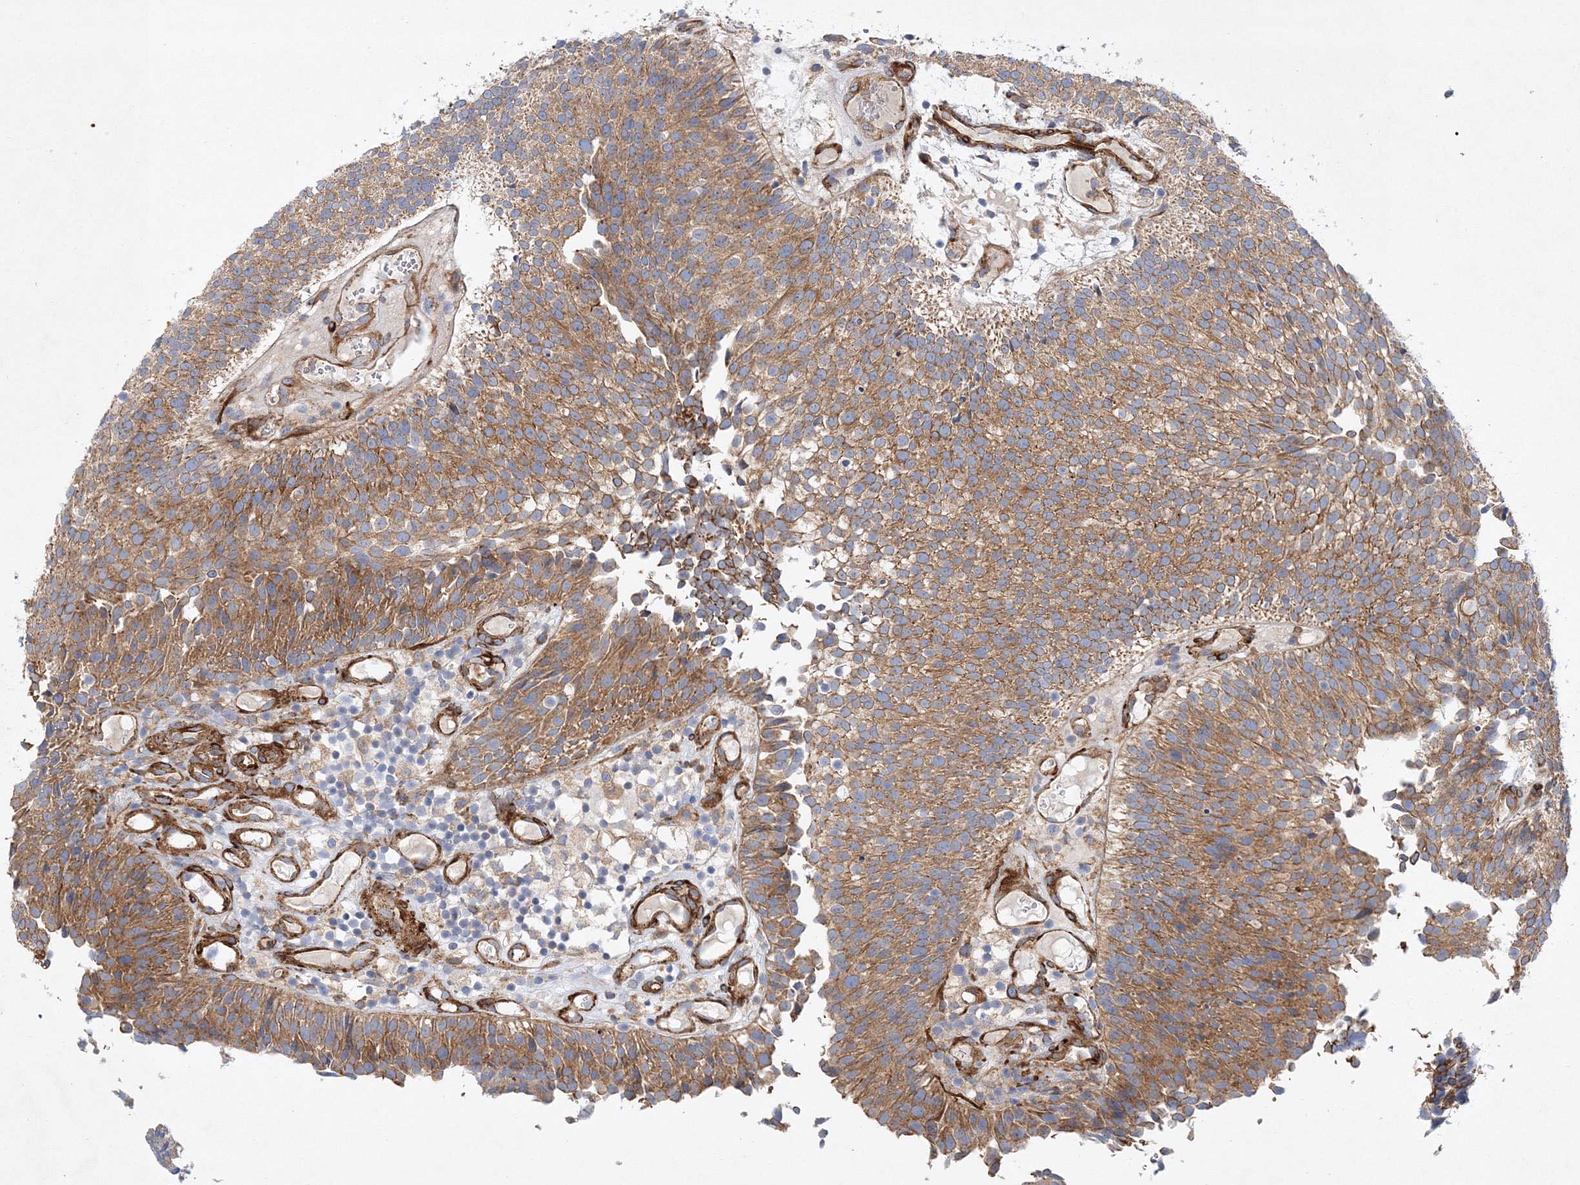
{"staining": {"intensity": "moderate", "quantity": ">75%", "location": "cytoplasmic/membranous"}, "tissue": "urothelial cancer", "cell_type": "Tumor cells", "image_type": "cancer", "snomed": [{"axis": "morphology", "description": "Urothelial carcinoma, Low grade"}, {"axis": "topography", "description": "Urinary bladder"}], "caption": "High-magnification brightfield microscopy of low-grade urothelial carcinoma stained with DAB (3,3'-diaminobenzidine) (brown) and counterstained with hematoxylin (blue). tumor cells exhibit moderate cytoplasmic/membranous positivity is identified in approximately>75% of cells. The protein of interest is shown in brown color, while the nuclei are stained blue.", "gene": "ZFYVE16", "patient": {"sex": "male", "age": 86}}